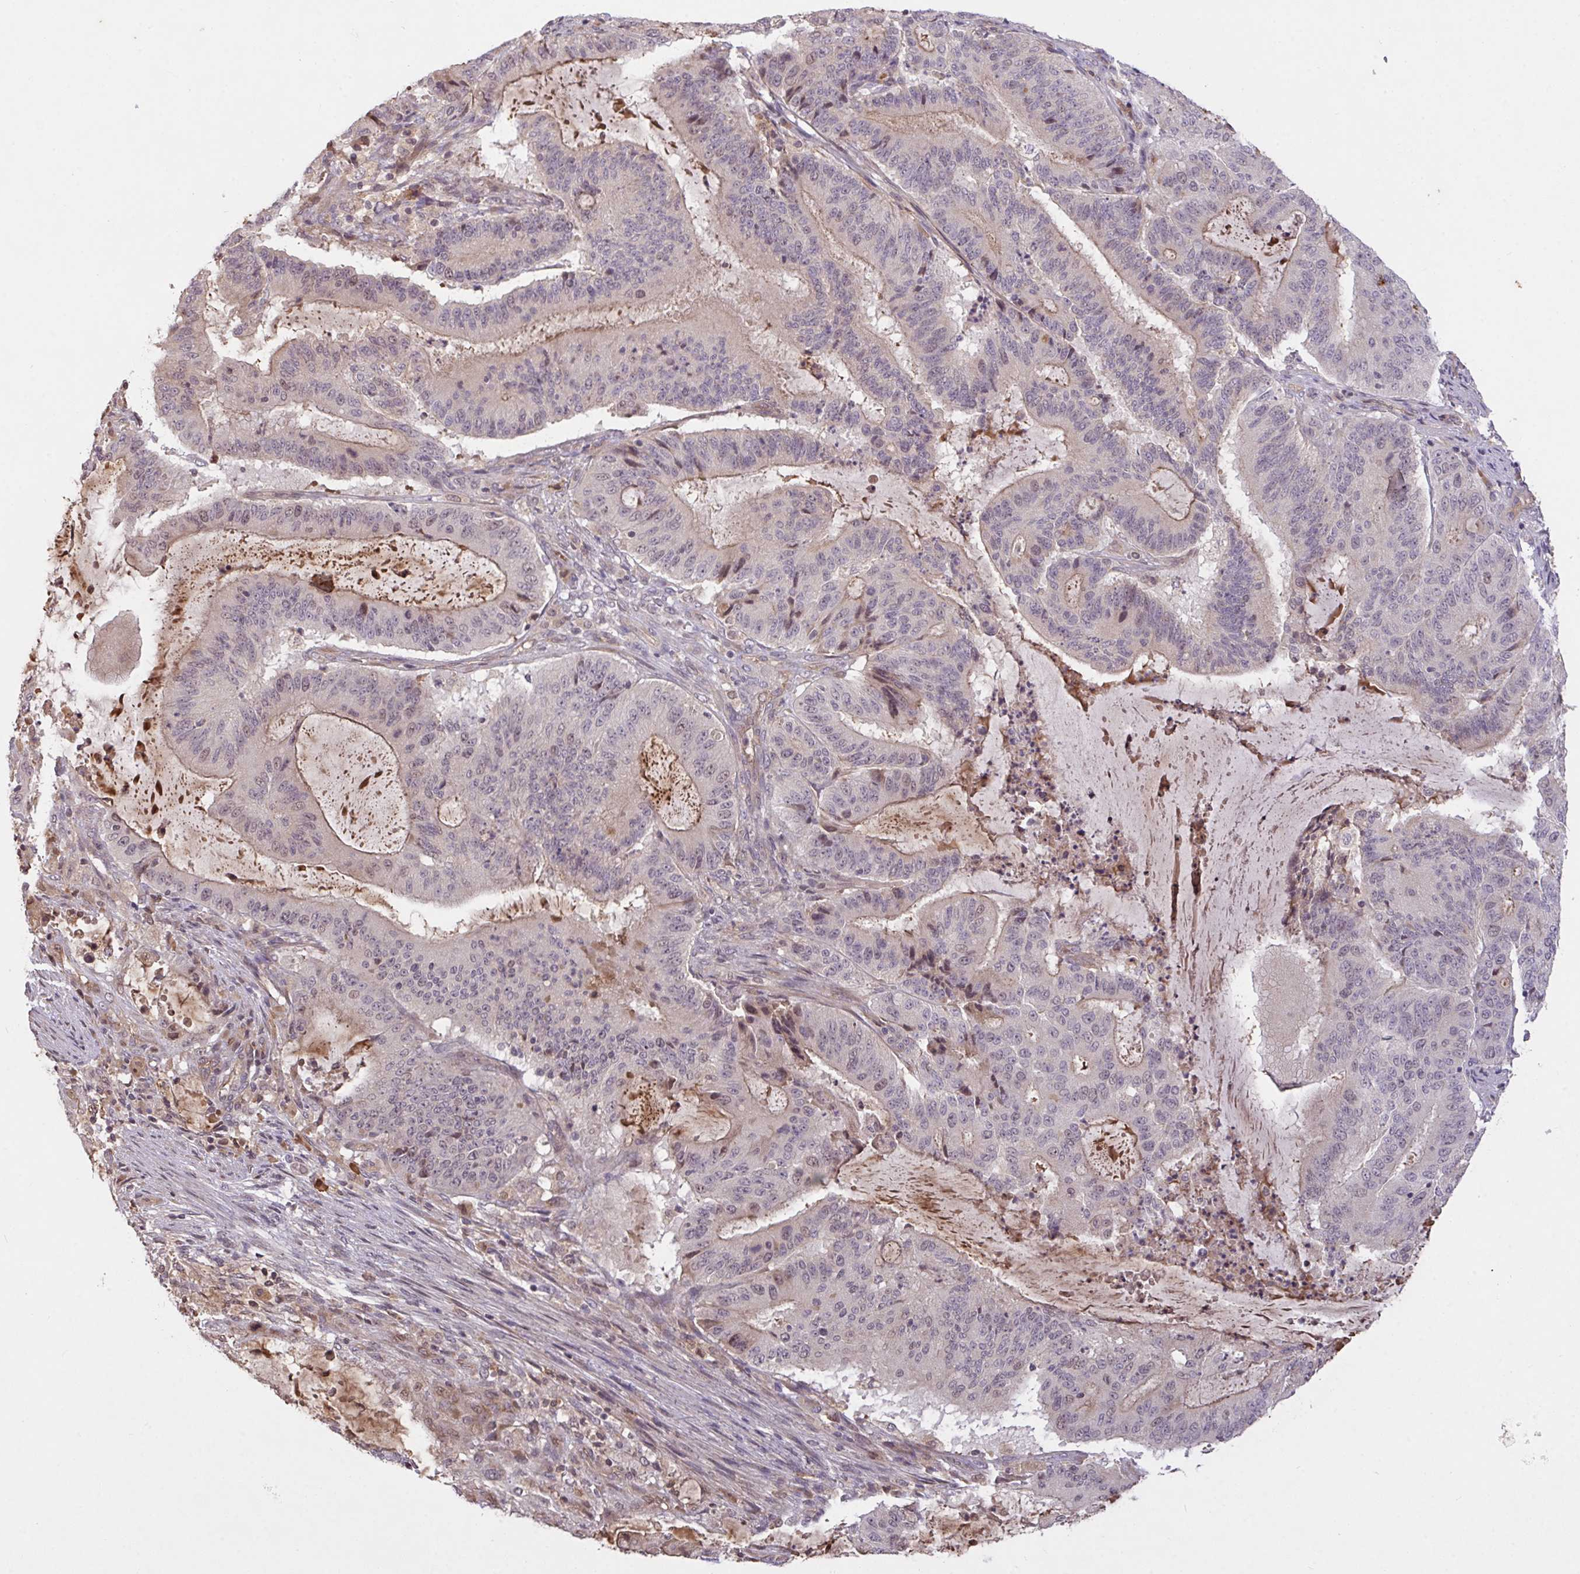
{"staining": {"intensity": "weak", "quantity": "<25%", "location": "cytoplasmic/membranous,nuclear"}, "tissue": "liver cancer", "cell_type": "Tumor cells", "image_type": "cancer", "snomed": [{"axis": "morphology", "description": "Normal tissue, NOS"}, {"axis": "morphology", "description": "Cholangiocarcinoma"}, {"axis": "topography", "description": "Liver"}, {"axis": "topography", "description": "Peripheral nerve tissue"}], "caption": "High magnification brightfield microscopy of liver cholangiocarcinoma stained with DAB (3,3'-diaminobenzidine) (brown) and counterstained with hematoxylin (blue): tumor cells show no significant staining. (DAB immunohistochemistry with hematoxylin counter stain).", "gene": "FCER1A", "patient": {"sex": "female", "age": 73}}